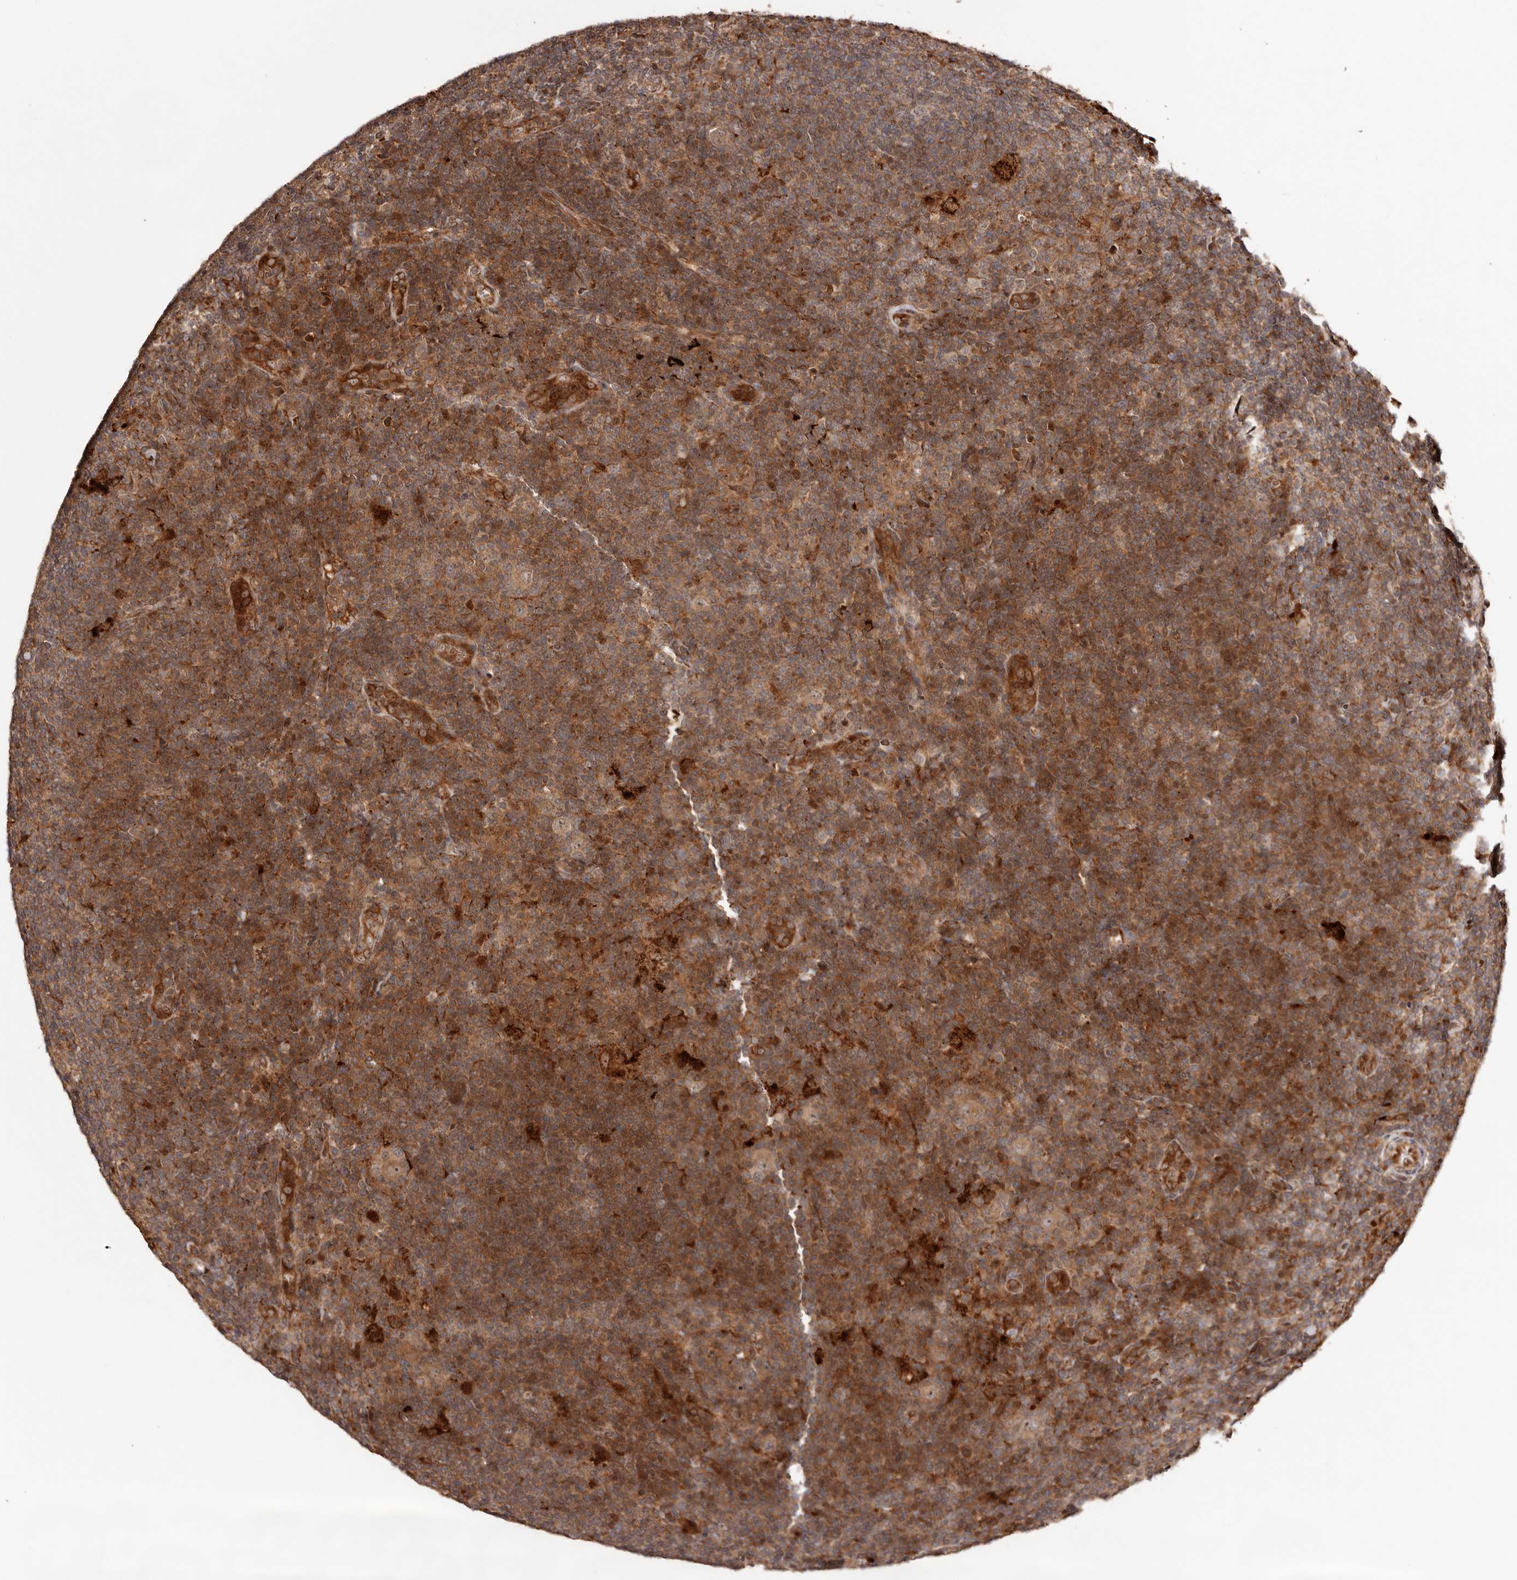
{"staining": {"intensity": "moderate", "quantity": ">75%", "location": "cytoplasmic/membranous,nuclear"}, "tissue": "lymphoma", "cell_type": "Tumor cells", "image_type": "cancer", "snomed": [{"axis": "morphology", "description": "Hodgkin's disease, NOS"}, {"axis": "topography", "description": "Lymph node"}], "caption": "Protein staining of Hodgkin's disease tissue exhibits moderate cytoplasmic/membranous and nuclear expression in about >75% of tumor cells.", "gene": "PTPN22", "patient": {"sex": "female", "age": 57}}